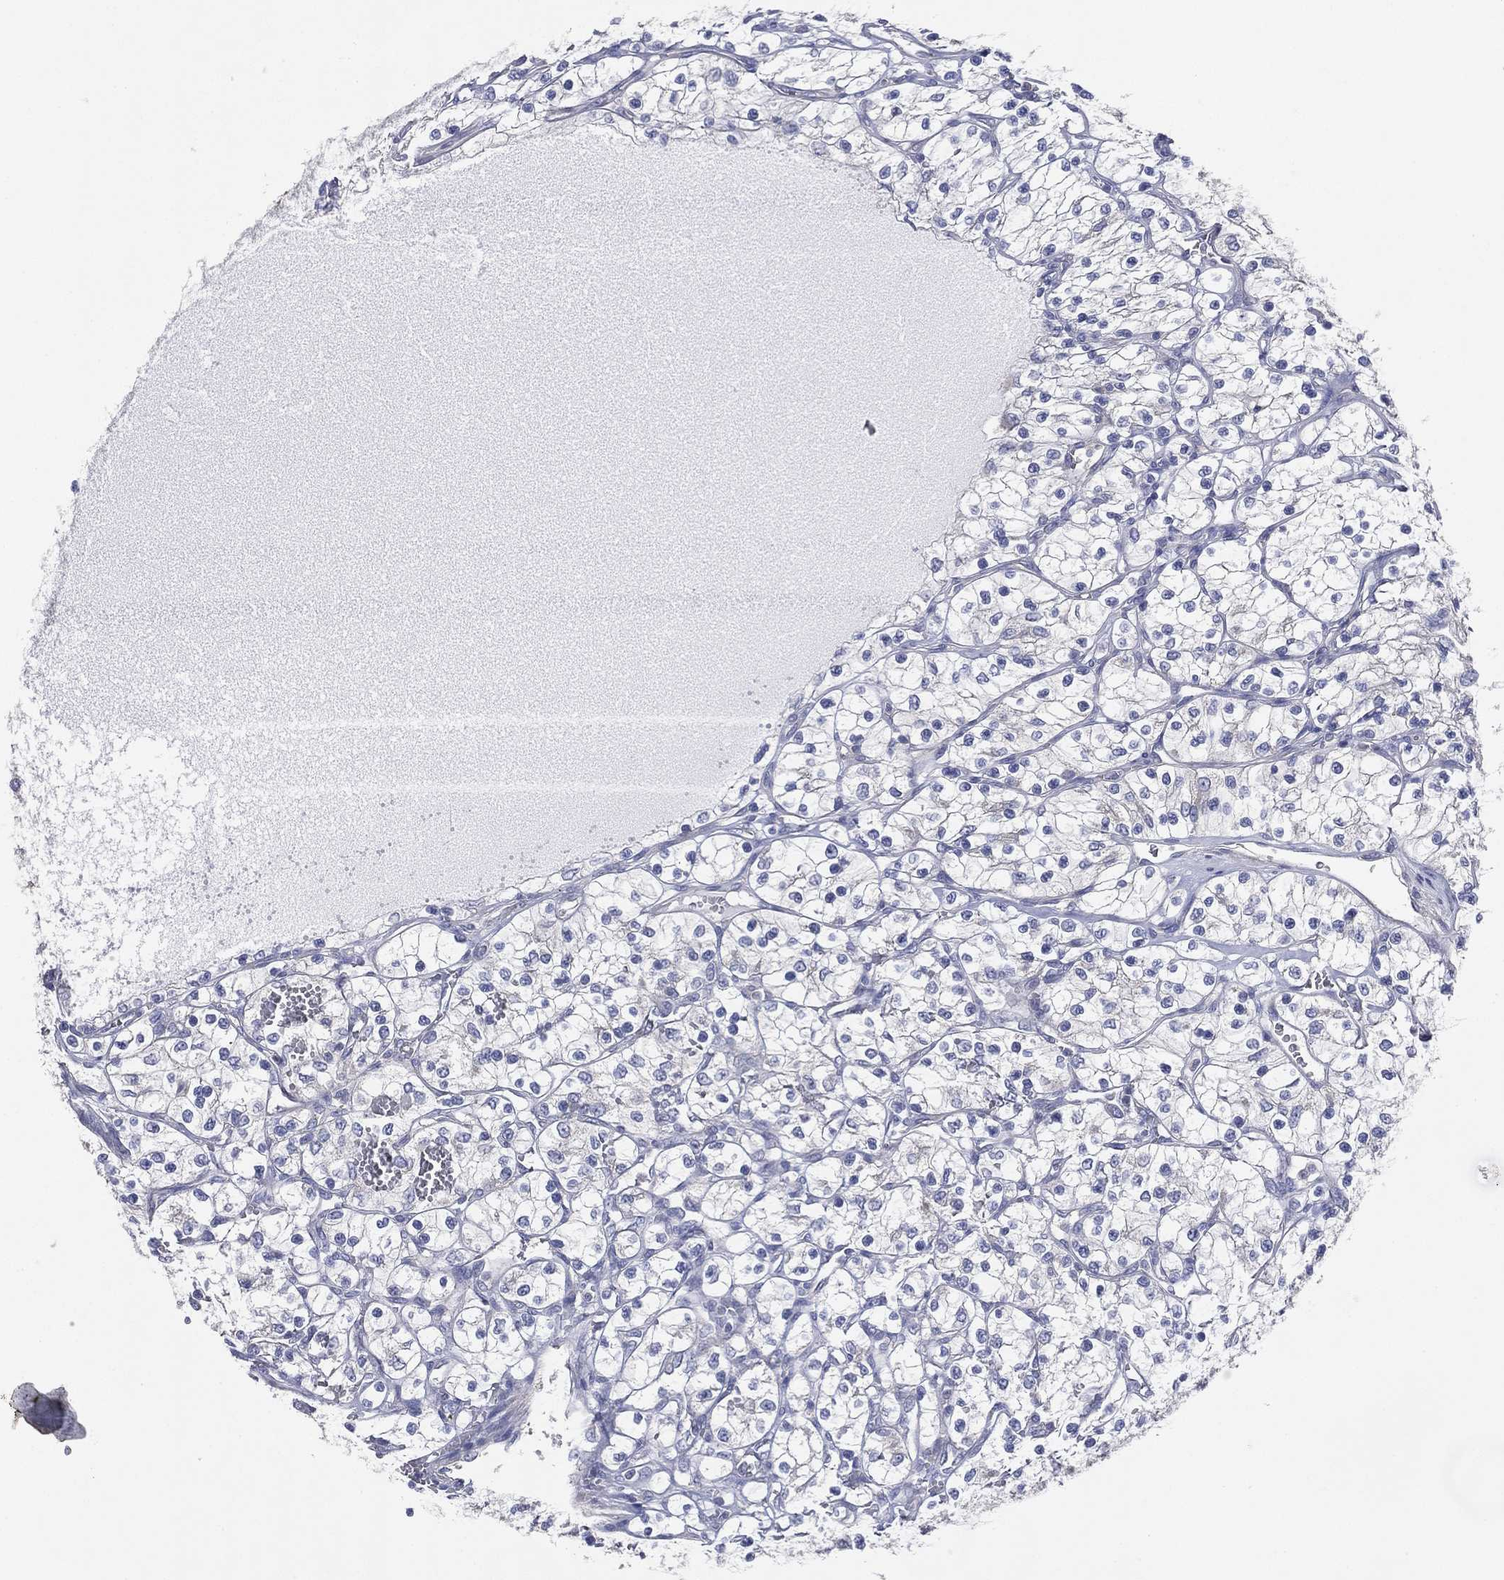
{"staining": {"intensity": "negative", "quantity": "none", "location": "none"}, "tissue": "renal cancer", "cell_type": "Tumor cells", "image_type": "cancer", "snomed": [{"axis": "morphology", "description": "Adenocarcinoma, NOS"}, {"axis": "topography", "description": "Kidney"}], "caption": "High magnification brightfield microscopy of renal cancer (adenocarcinoma) stained with DAB (brown) and counterstained with hematoxylin (blue): tumor cells show no significant staining.", "gene": "ATP8A2", "patient": {"sex": "female", "age": 69}}